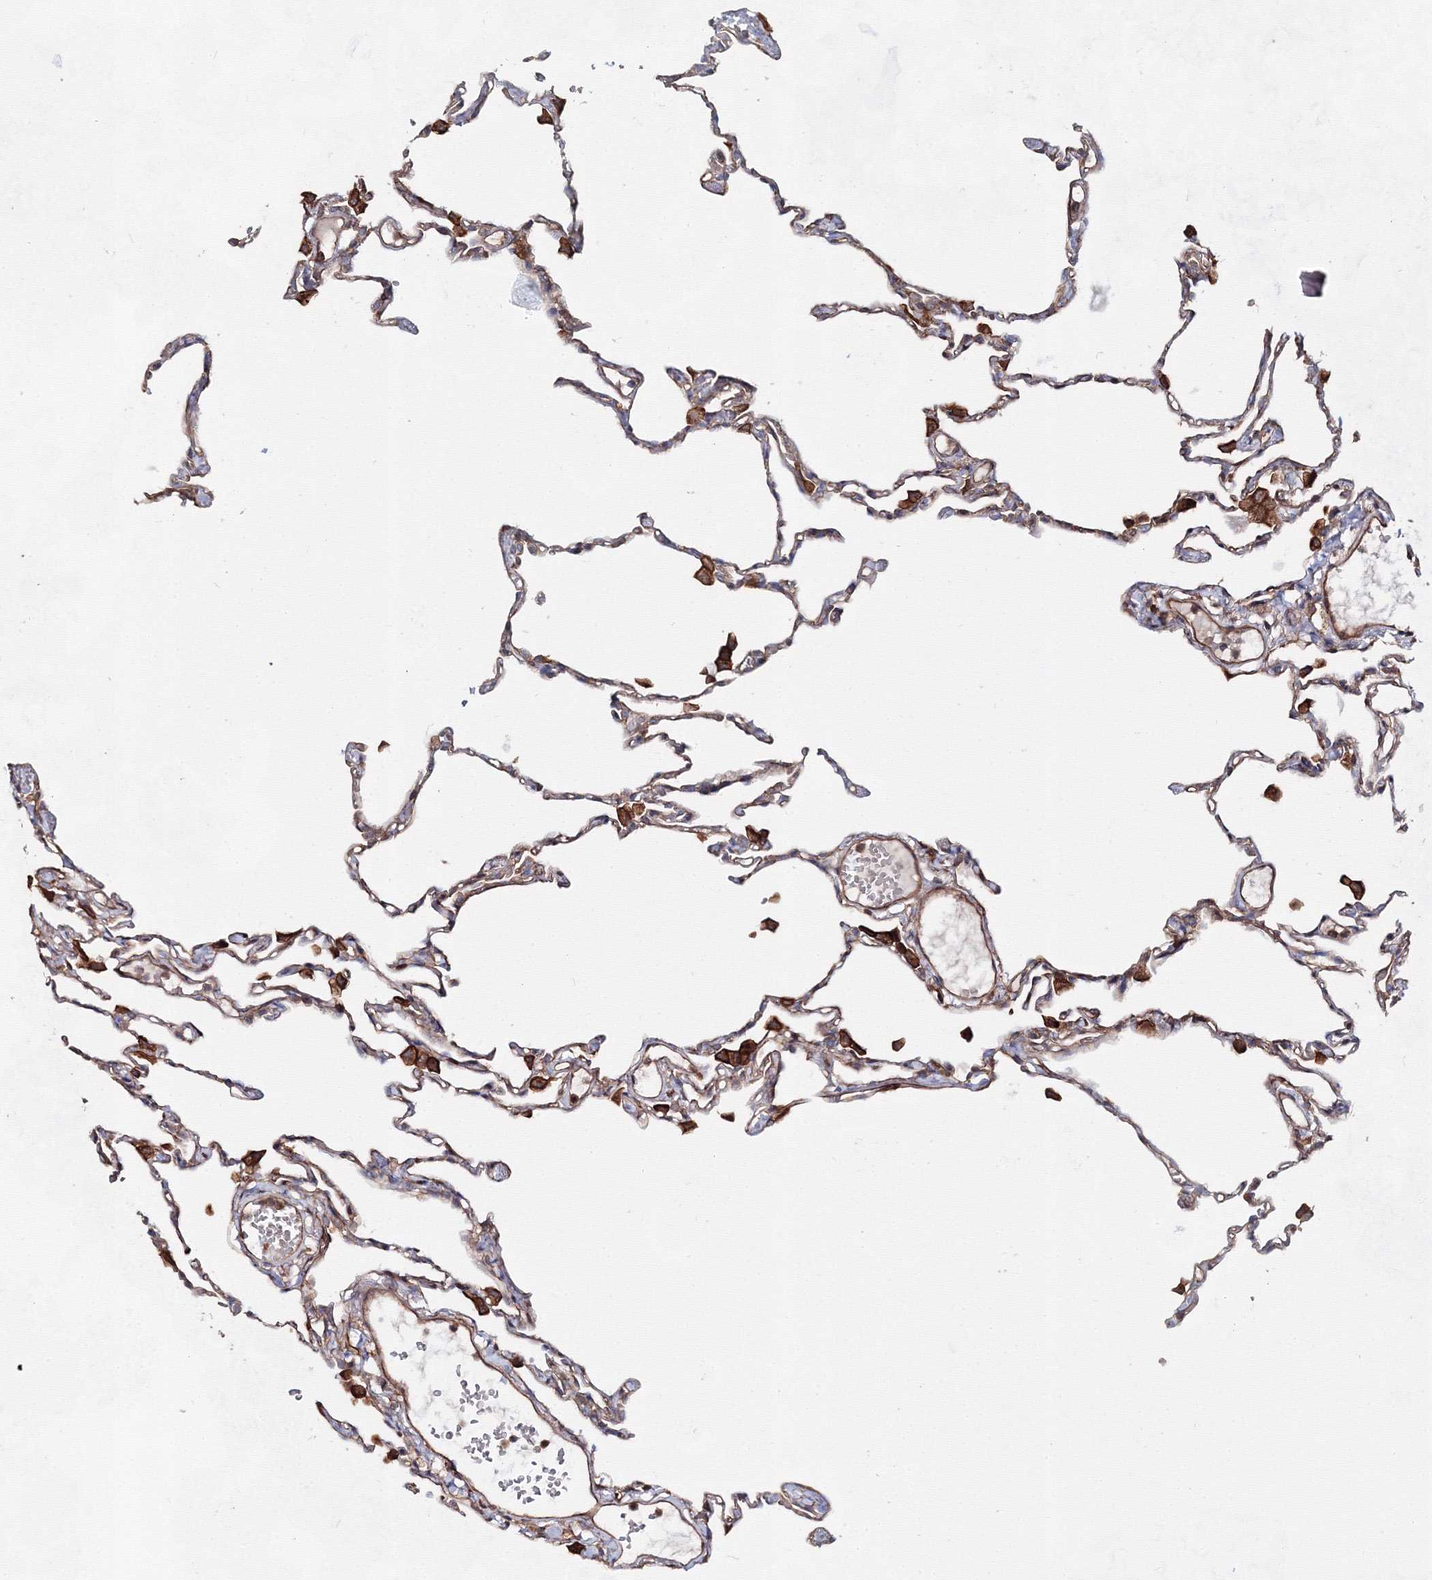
{"staining": {"intensity": "weak", "quantity": "<25%", "location": "cytoplasmic/membranous"}, "tissue": "lung", "cell_type": "Alveolar cells", "image_type": "normal", "snomed": [{"axis": "morphology", "description": "Normal tissue, NOS"}, {"axis": "topography", "description": "Lung"}], "caption": "Histopathology image shows no protein positivity in alveolar cells of normal lung.", "gene": "EXOC6", "patient": {"sex": "female", "age": 49}}